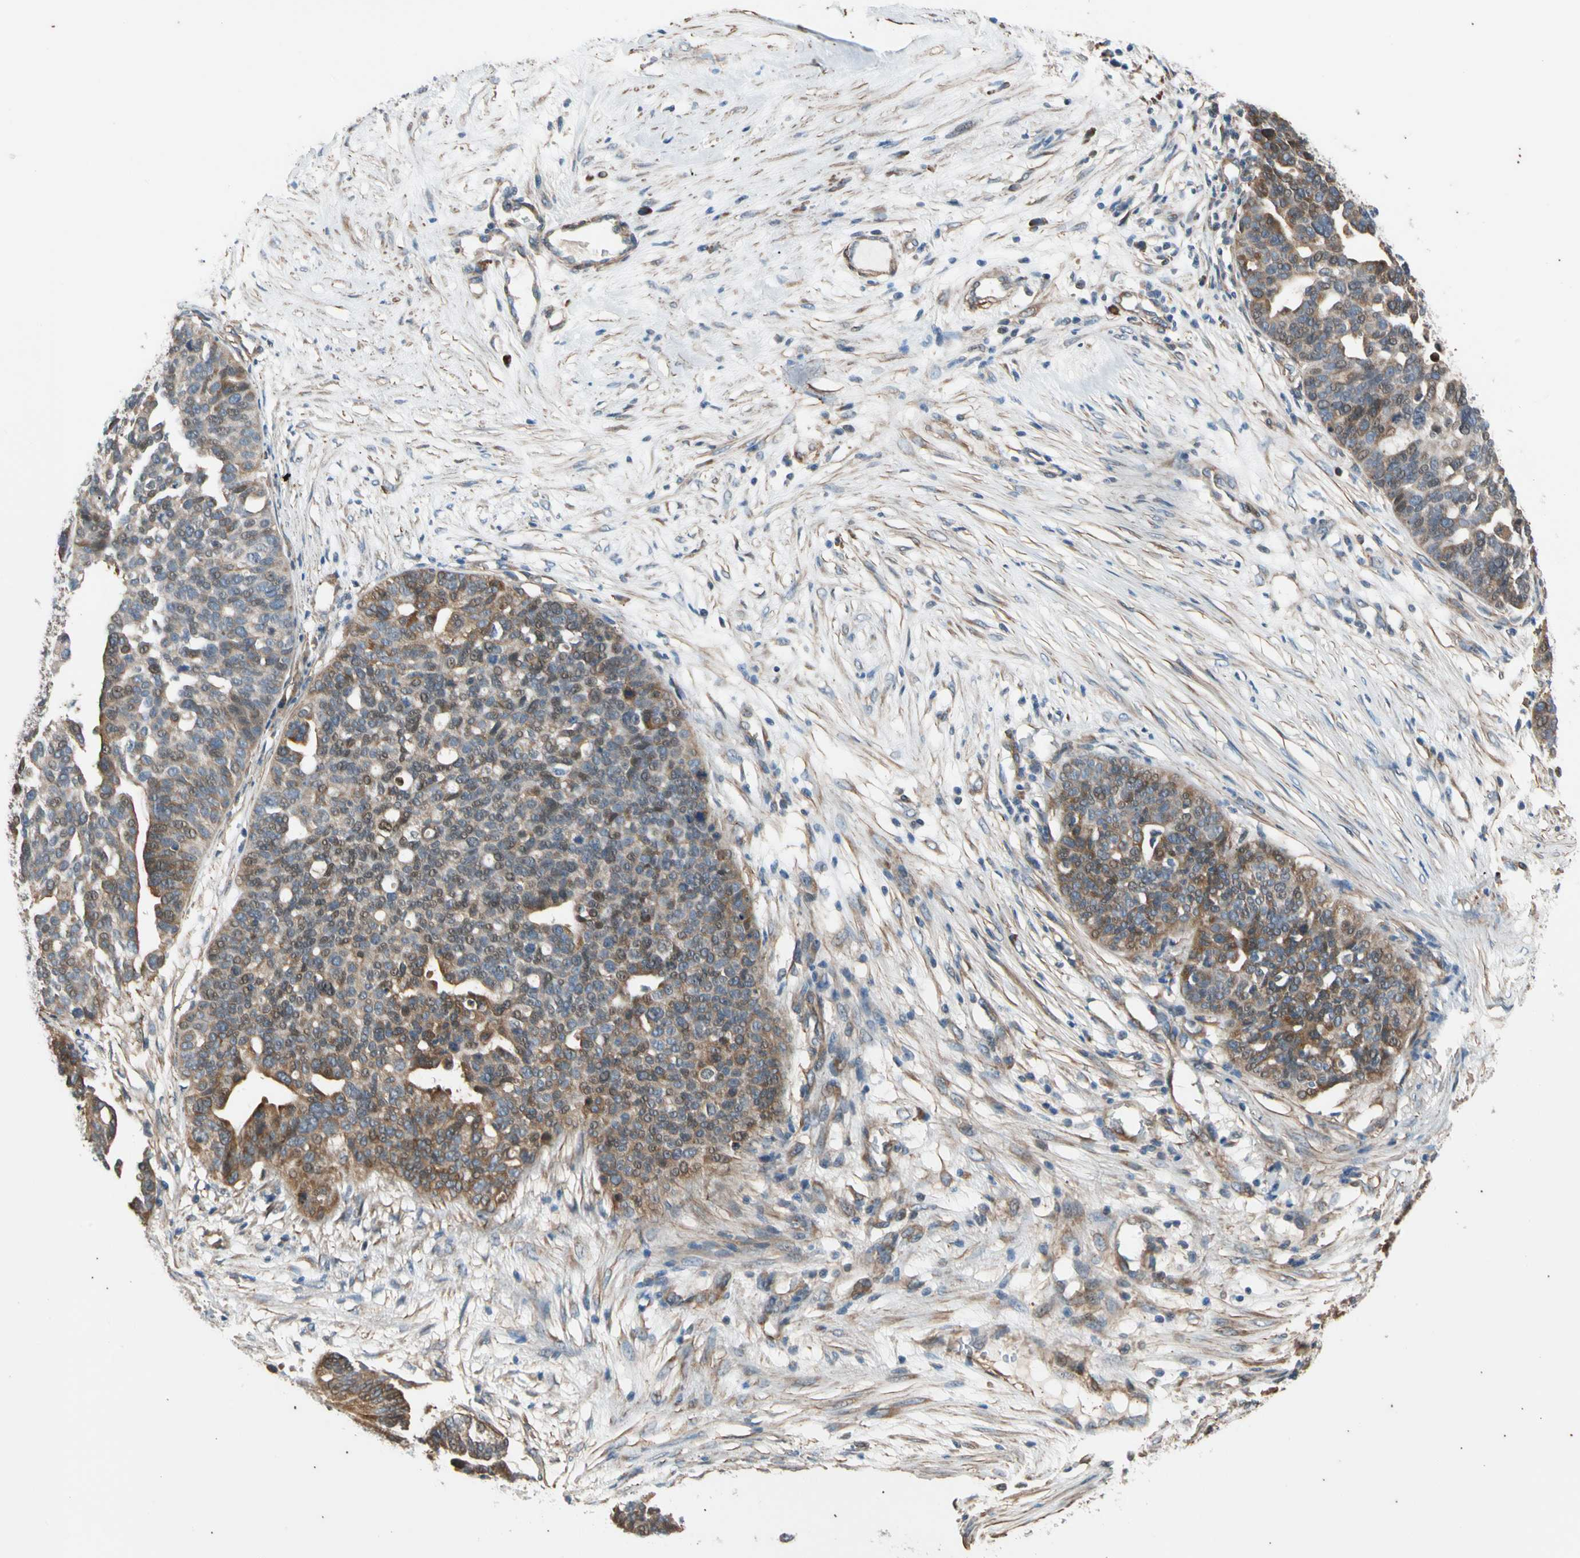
{"staining": {"intensity": "strong", "quantity": ">75%", "location": "cytoplasmic/membranous"}, "tissue": "ovarian cancer", "cell_type": "Tumor cells", "image_type": "cancer", "snomed": [{"axis": "morphology", "description": "Cystadenocarcinoma, serous, NOS"}, {"axis": "topography", "description": "Ovary"}], "caption": "Strong cytoplasmic/membranous expression is appreciated in approximately >75% of tumor cells in ovarian serous cystadenocarcinoma. (DAB (3,3'-diaminobenzidine) IHC, brown staining for protein, blue staining for nuclei).", "gene": "LIMK2", "patient": {"sex": "female", "age": 59}}